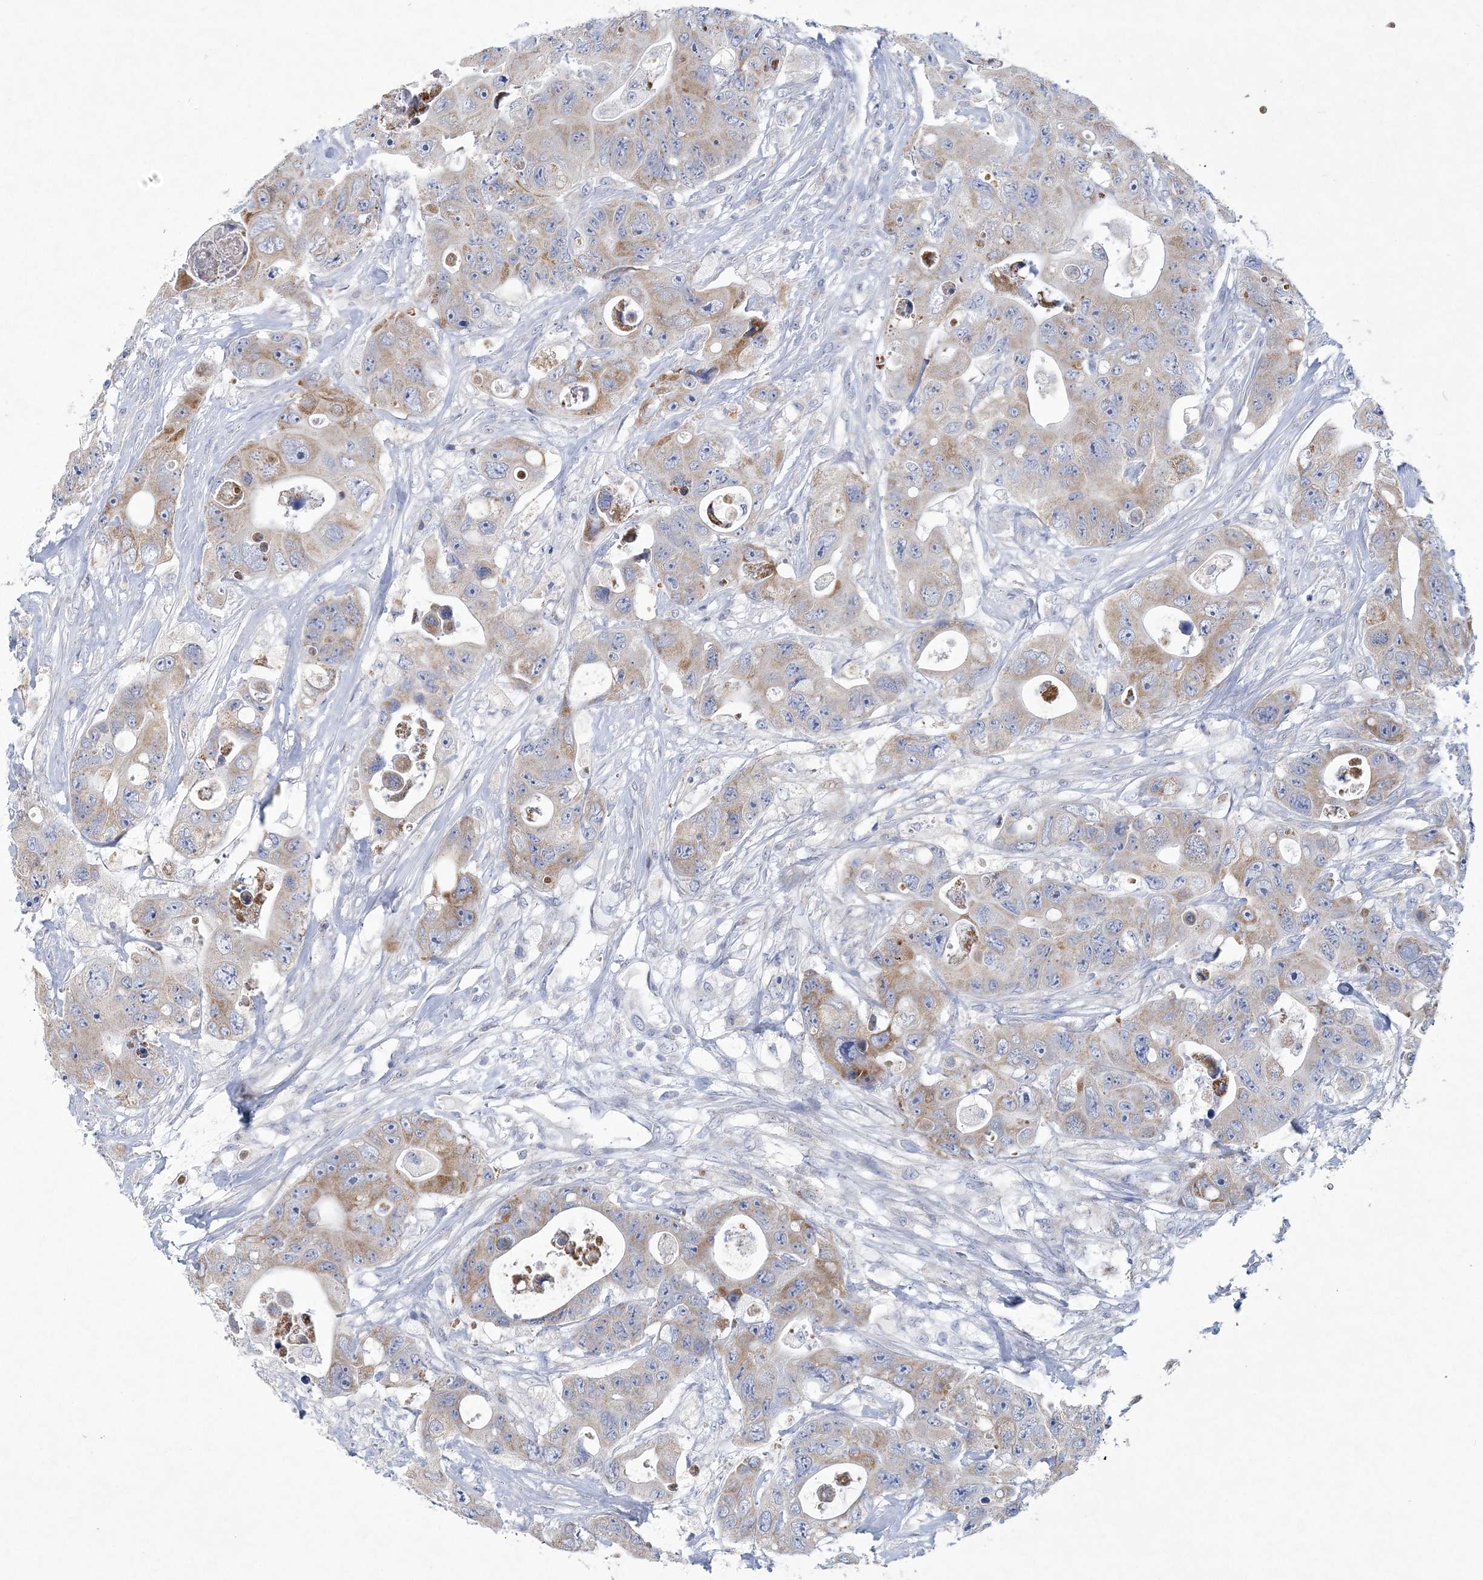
{"staining": {"intensity": "moderate", "quantity": "<25%", "location": "cytoplasmic/membranous"}, "tissue": "colorectal cancer", "cell_type": "Tumor cells", "image_type": "cancer", "snomed": [{"axis": "morphology", "description": "Adenocarcinoma, NOS"}, {"axis": "topography", "description": "Colon"}], "caption": "IHC (DAB (3,3'-diaminobenzidine)) staining of adenocarcinoma (colorectal) displays moderate cytoplasmic/membranous protein staining in approximately <25% of tumor cells. (brown staining indicates protein expression, while blue staining denotes nuclei).", "gene": "NIPAL1", "patient": {"sex": "female", "age": 46}}